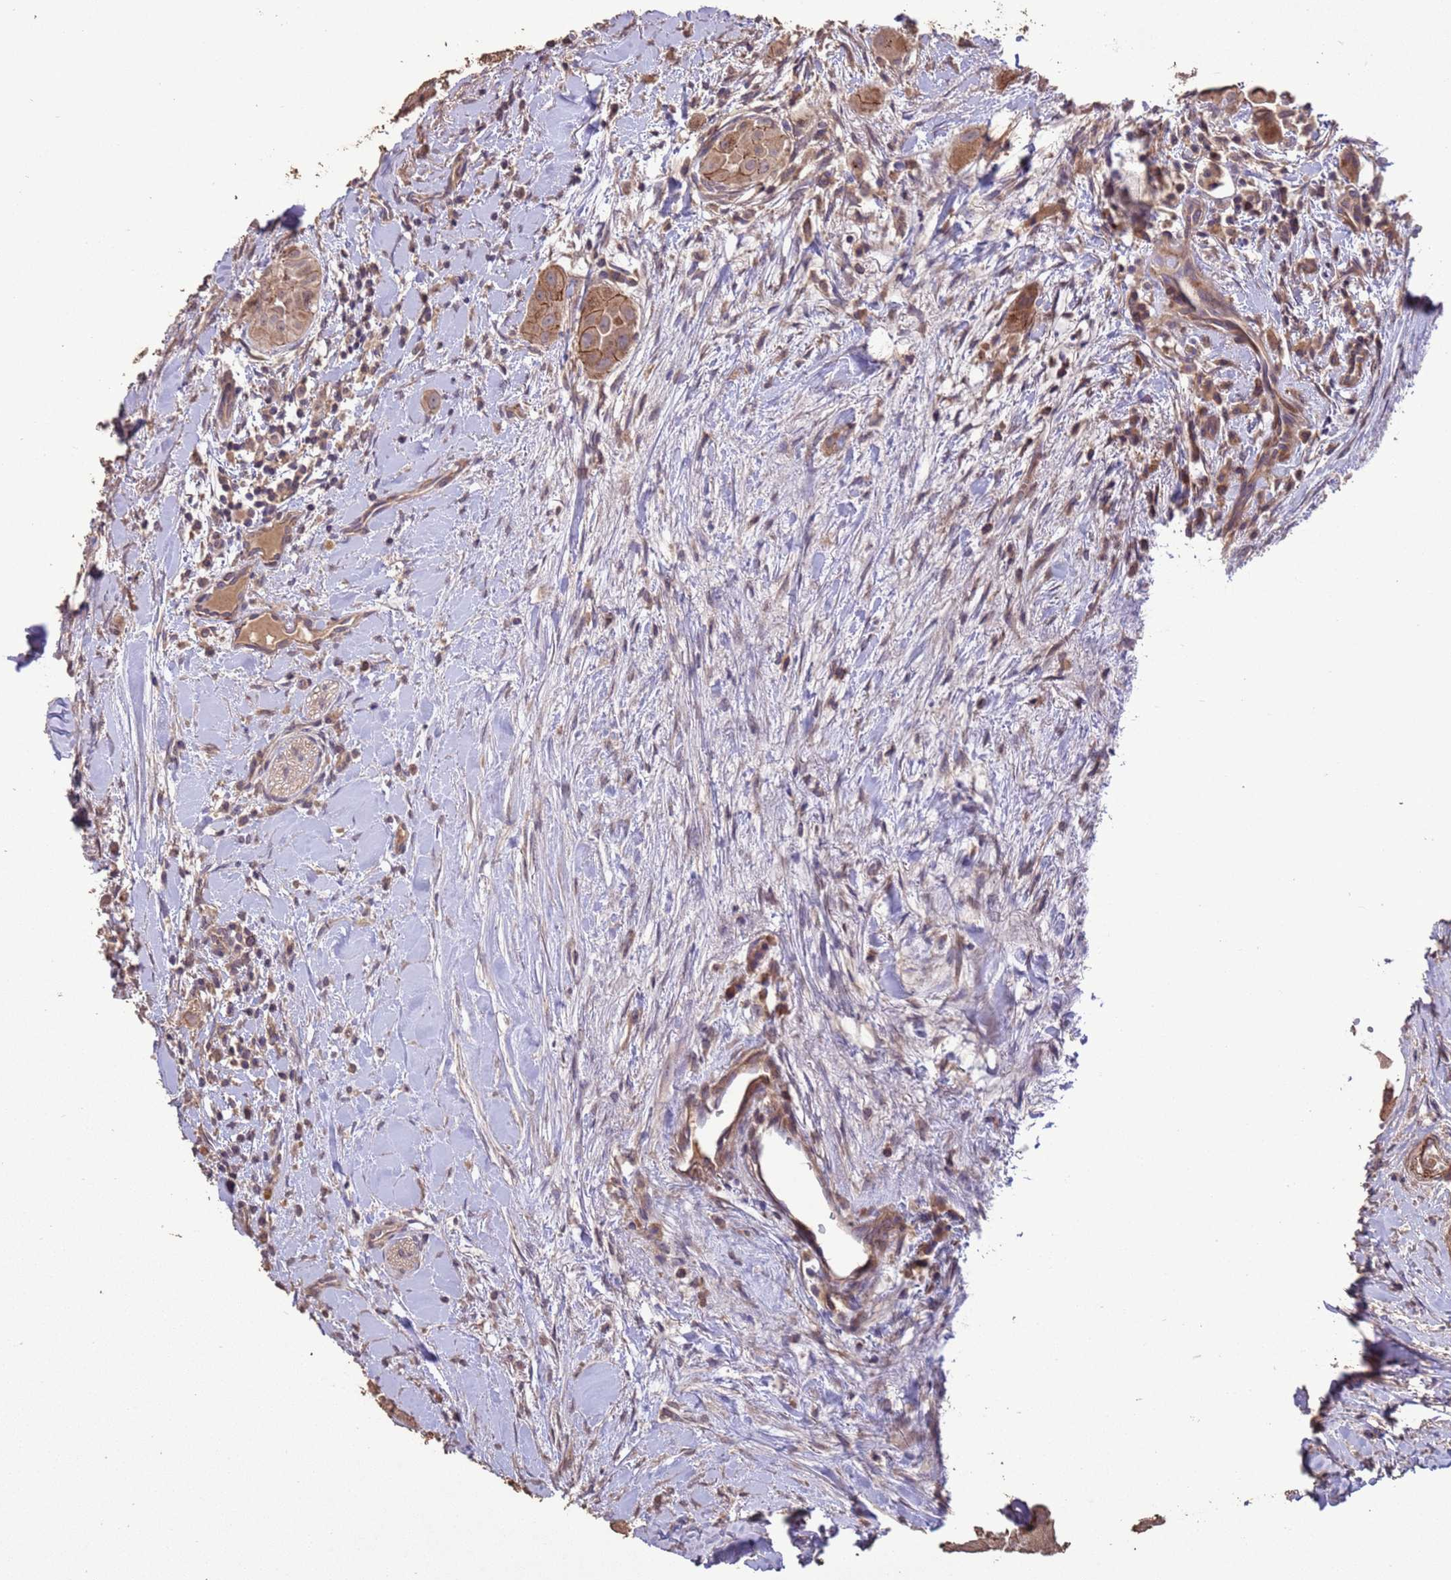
{"staining": {"intensity": "moderate", "quantity": ">75%", "location": "cytoplasmic/membranous"}, "tissue": "thyroid cancer", "cell_type": "Tumor cells", "image_type": "cancer", "snomed": [{"axis": "morphology", "description": "Normal tissue, NOS"}, {"axis": "morphology", "description": "Papillary adenocarcinoma, NOS"}, {"axis": "topography", "description": "Thyroid gland"}], "caption": "Immunohistochemical staining of thyroid papillary adenocarcinoma reveals medium levels of moderate cytoplasmic/membranous positivity in about >75% of tumor cells.", "gene": "SLC9B2", "patient": {"sex": "female", "age": 59}}